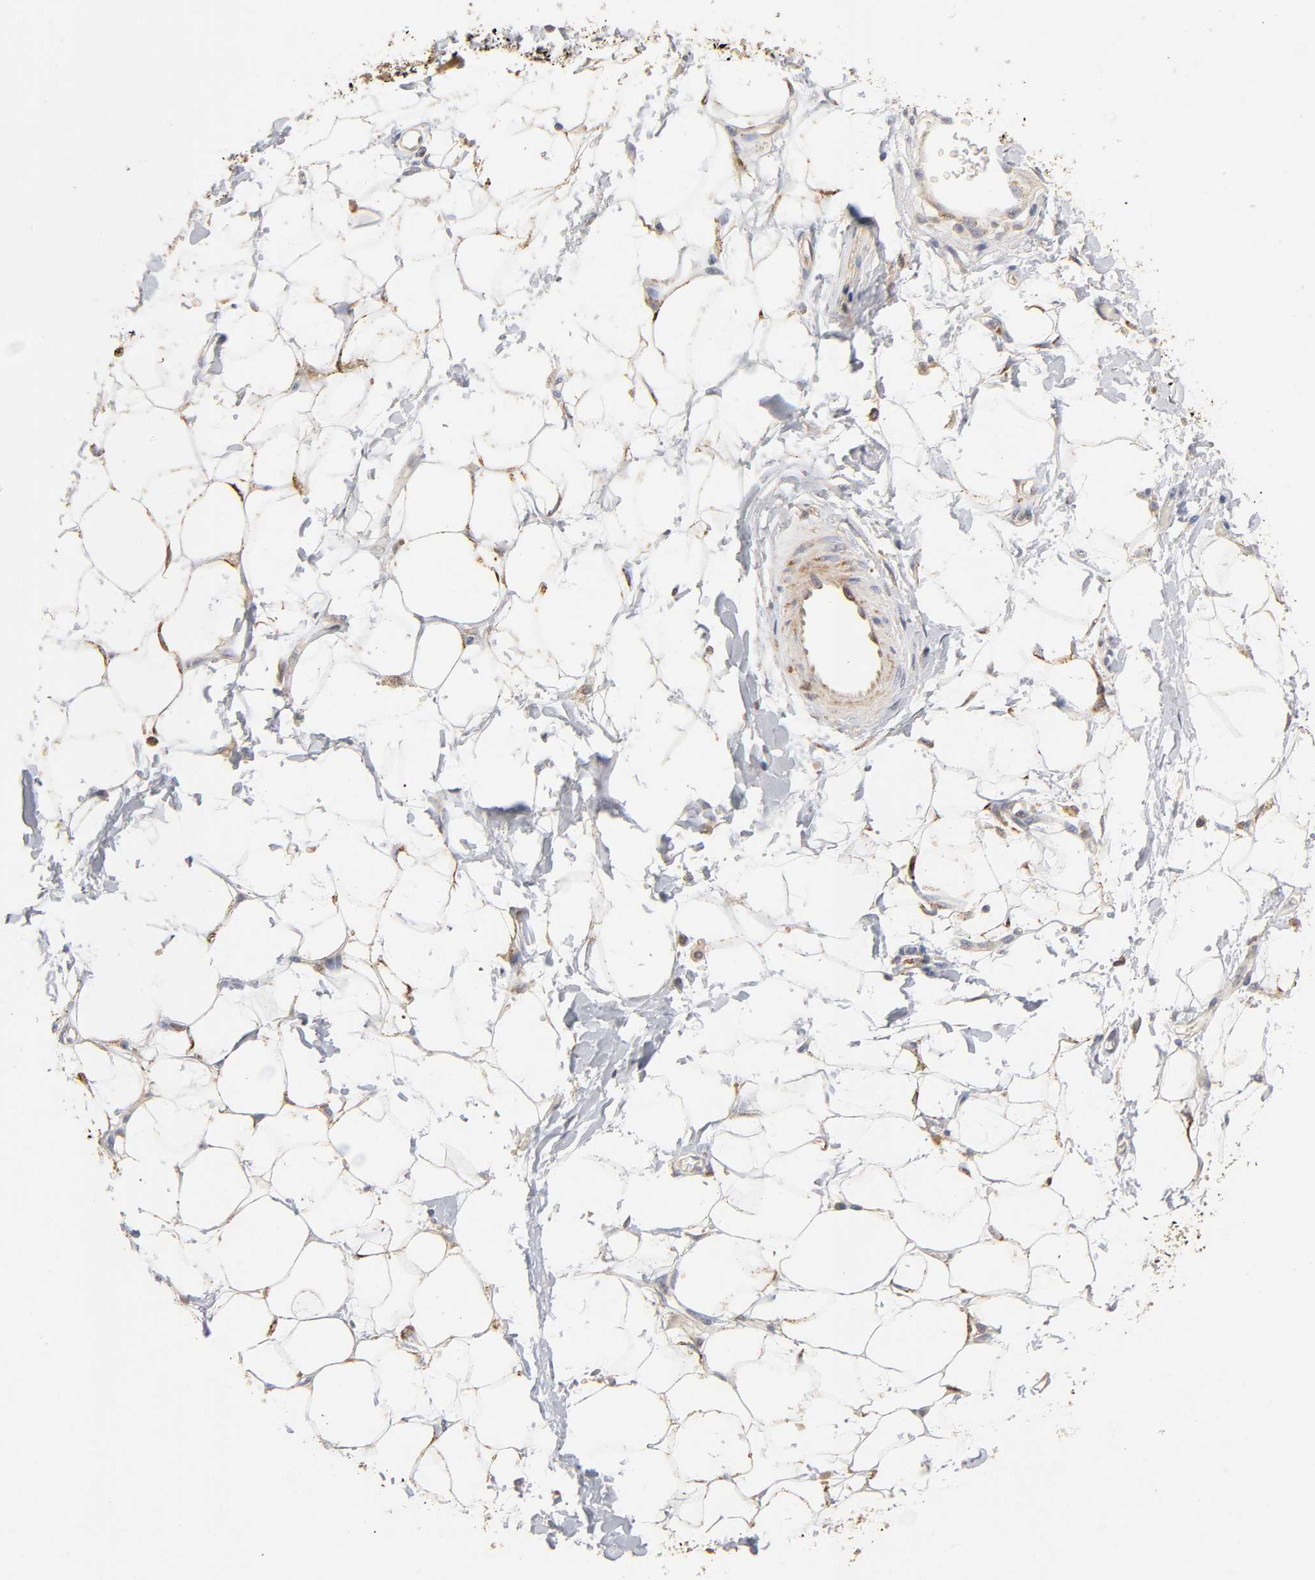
{"staining": {"intensity": "negative", "quantity": "none", "location": "none"}, "tissue": "adipose tissue", "cell_type": "Adipocytes", "image_type": "normal", "snomed": [{"axis": "morphology", "description": "Normal tissue, NOS"}, {"axis": "morphology", "description": "Urothelial carcinoma, High grade"}, {"axis": "topography", "description": "Vascular tissue"}, {"axis": "topography", "description": "Urinary bladder"}], "caption": "This micrograph is of normal adipose tissue stained with immunohistochemistry (IHC) to label a protein in brown with the nuclei are counter-stained blue. There is no positivity in adipocytes. (DAB (3,3'-diaminobenzidine) immunohistochemistry (IHC) with hematoxylin counter stain).", "gene": "ISG15", "patient": {"sex": "female", "age": 56}}